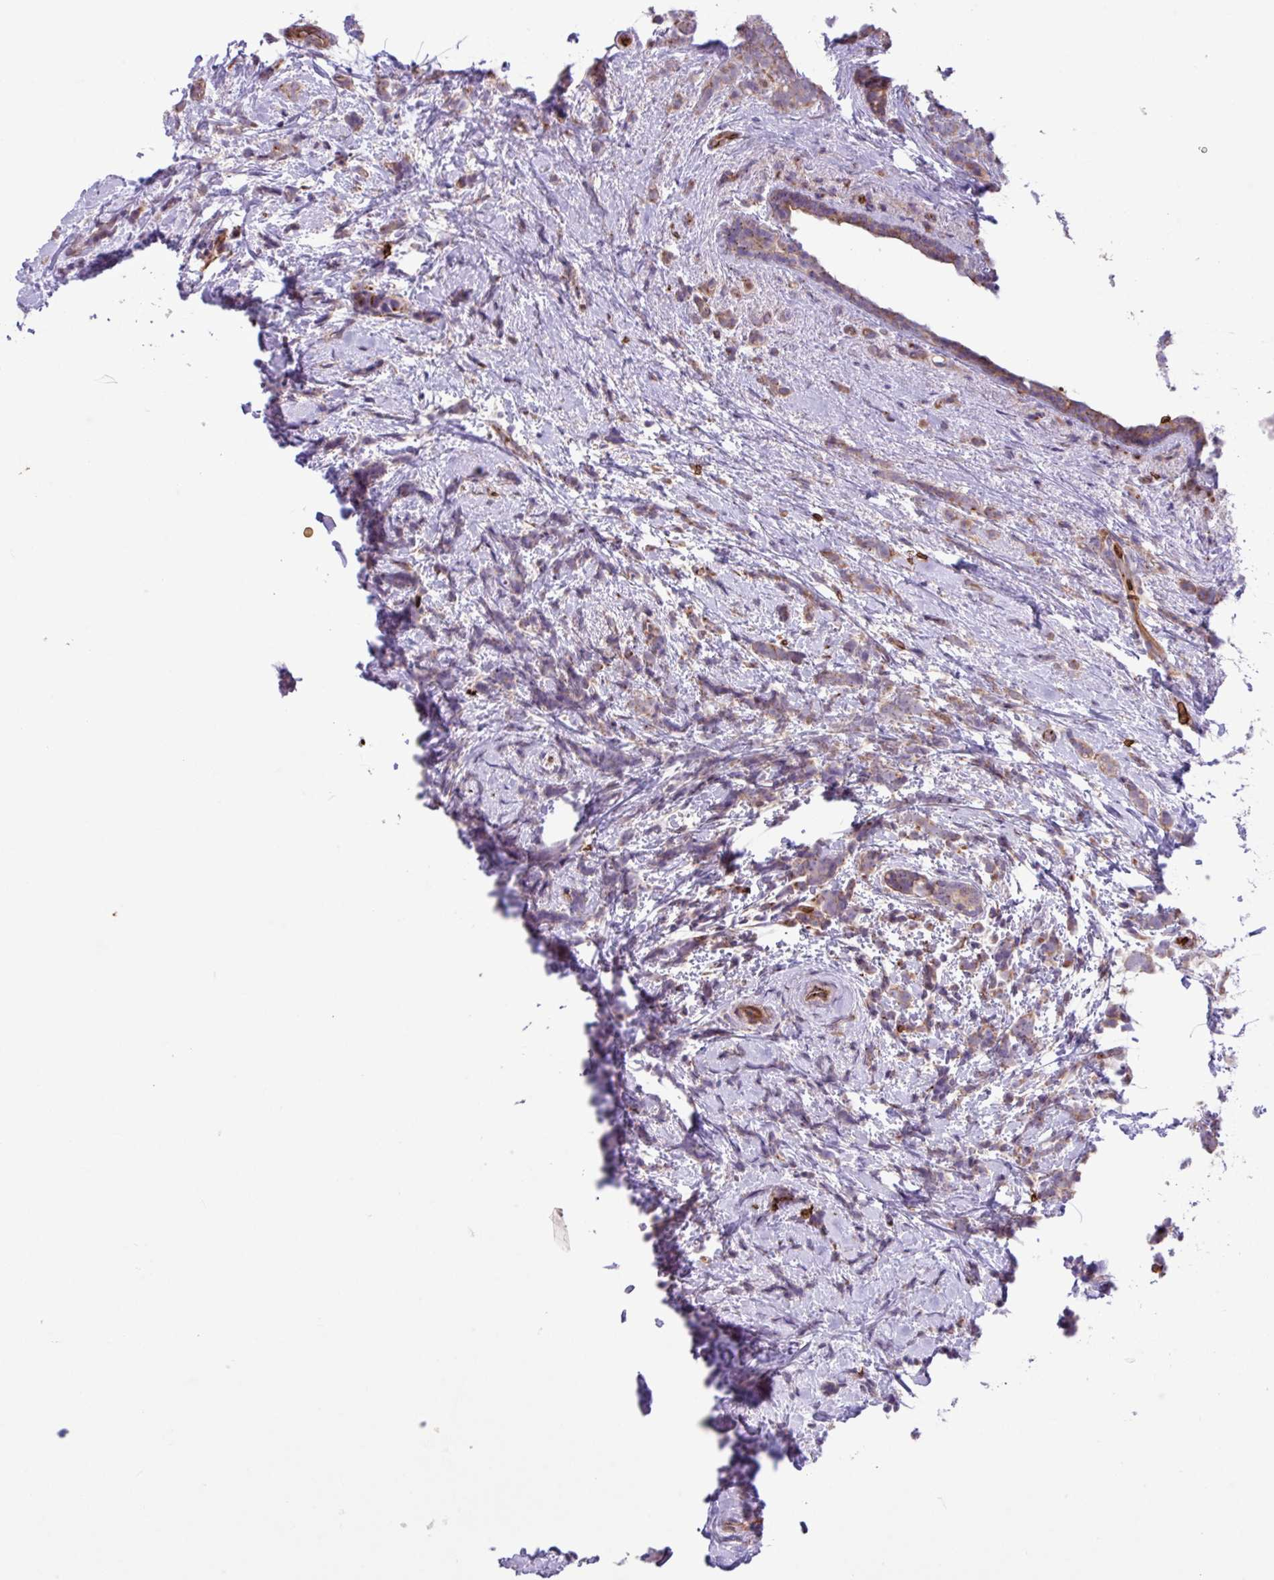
{"staining": {"intensity": "weak", "quantity": "25%-75%", "location": "cytoplasmic/membranous"}, "tissue": "breast cancer", "cell_type": "Tumor cells", "image_type": "cancer", "snomed": [{"axis": "morphology", "description": "Lobular carcinoma"}, {"axis": "topography", "description": "Breast"}], "caption": "A high-resolution histopathology image shows immunohistochemistry (IHC) staining of breast cancer, which exhibits weak cytoplasmic/membranous positivity in about 25%-75% of tumor cells.", "gene": "RAD21L1", "patient": {"sex": "female", "age": 58}}